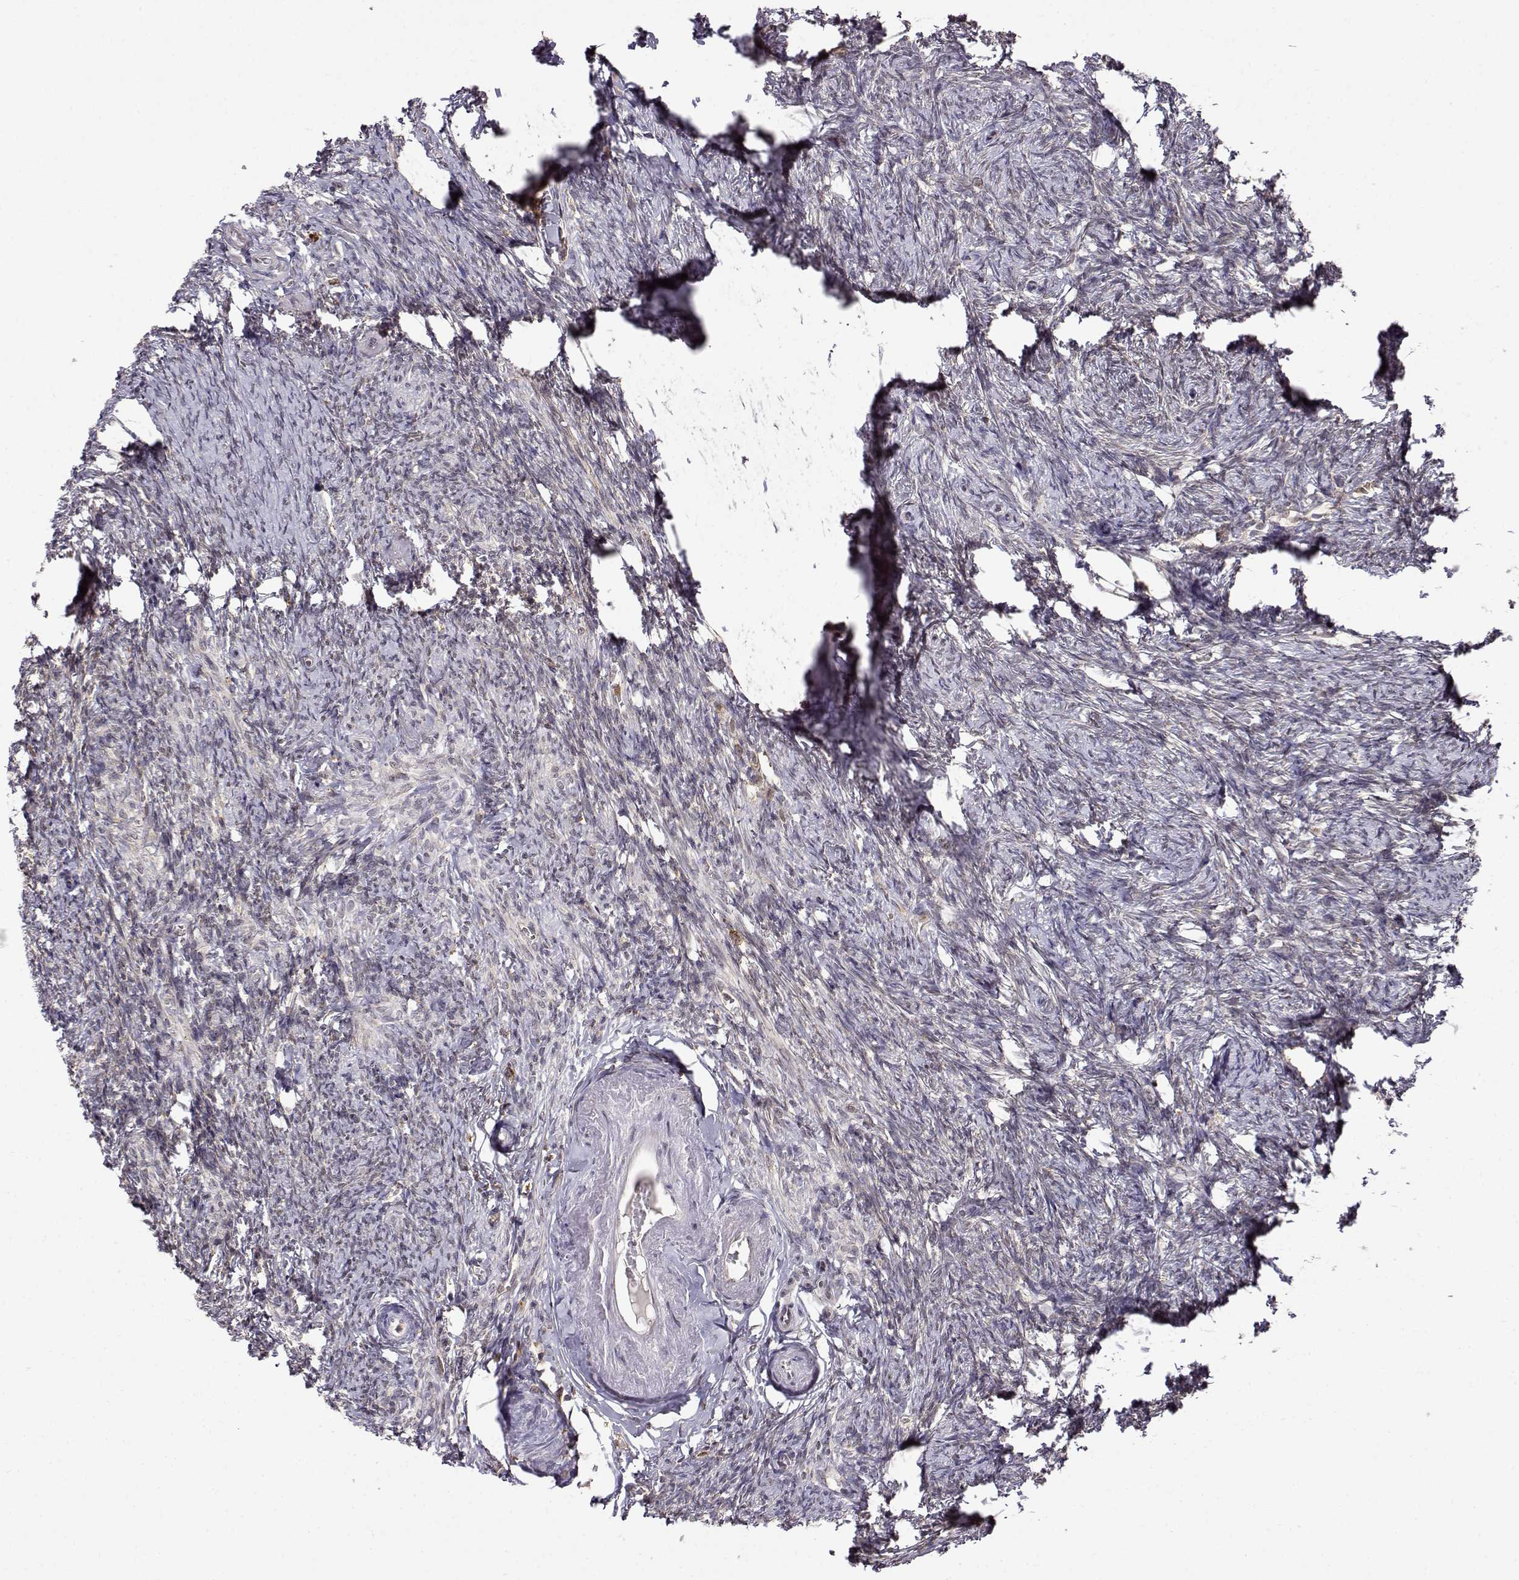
{"staining": {"intensity": "moderate", "quantity": ">75%", "location": "cytoplasmic/membranous"}, "tissue": "ovary", "cell_type": "Follicle cells", "image_type": "normal", "snomed": [{"axis": "morphology", "description": "Normal tissue, NOS"}, {"axis": "topography", "description": "Ovary"}], "caption": "The micrograph reveals immunohistochemical staining of unremarkable ovary. There is moderate cytoplasmic/membranous staining is present in approximately >75% of follicle cells. Immunohistochemistry (ihc) stains the protein in brown and the nuclei are stained blue.", "gene": "RNF13", "patient": {"sex": "female", "age": 72}}